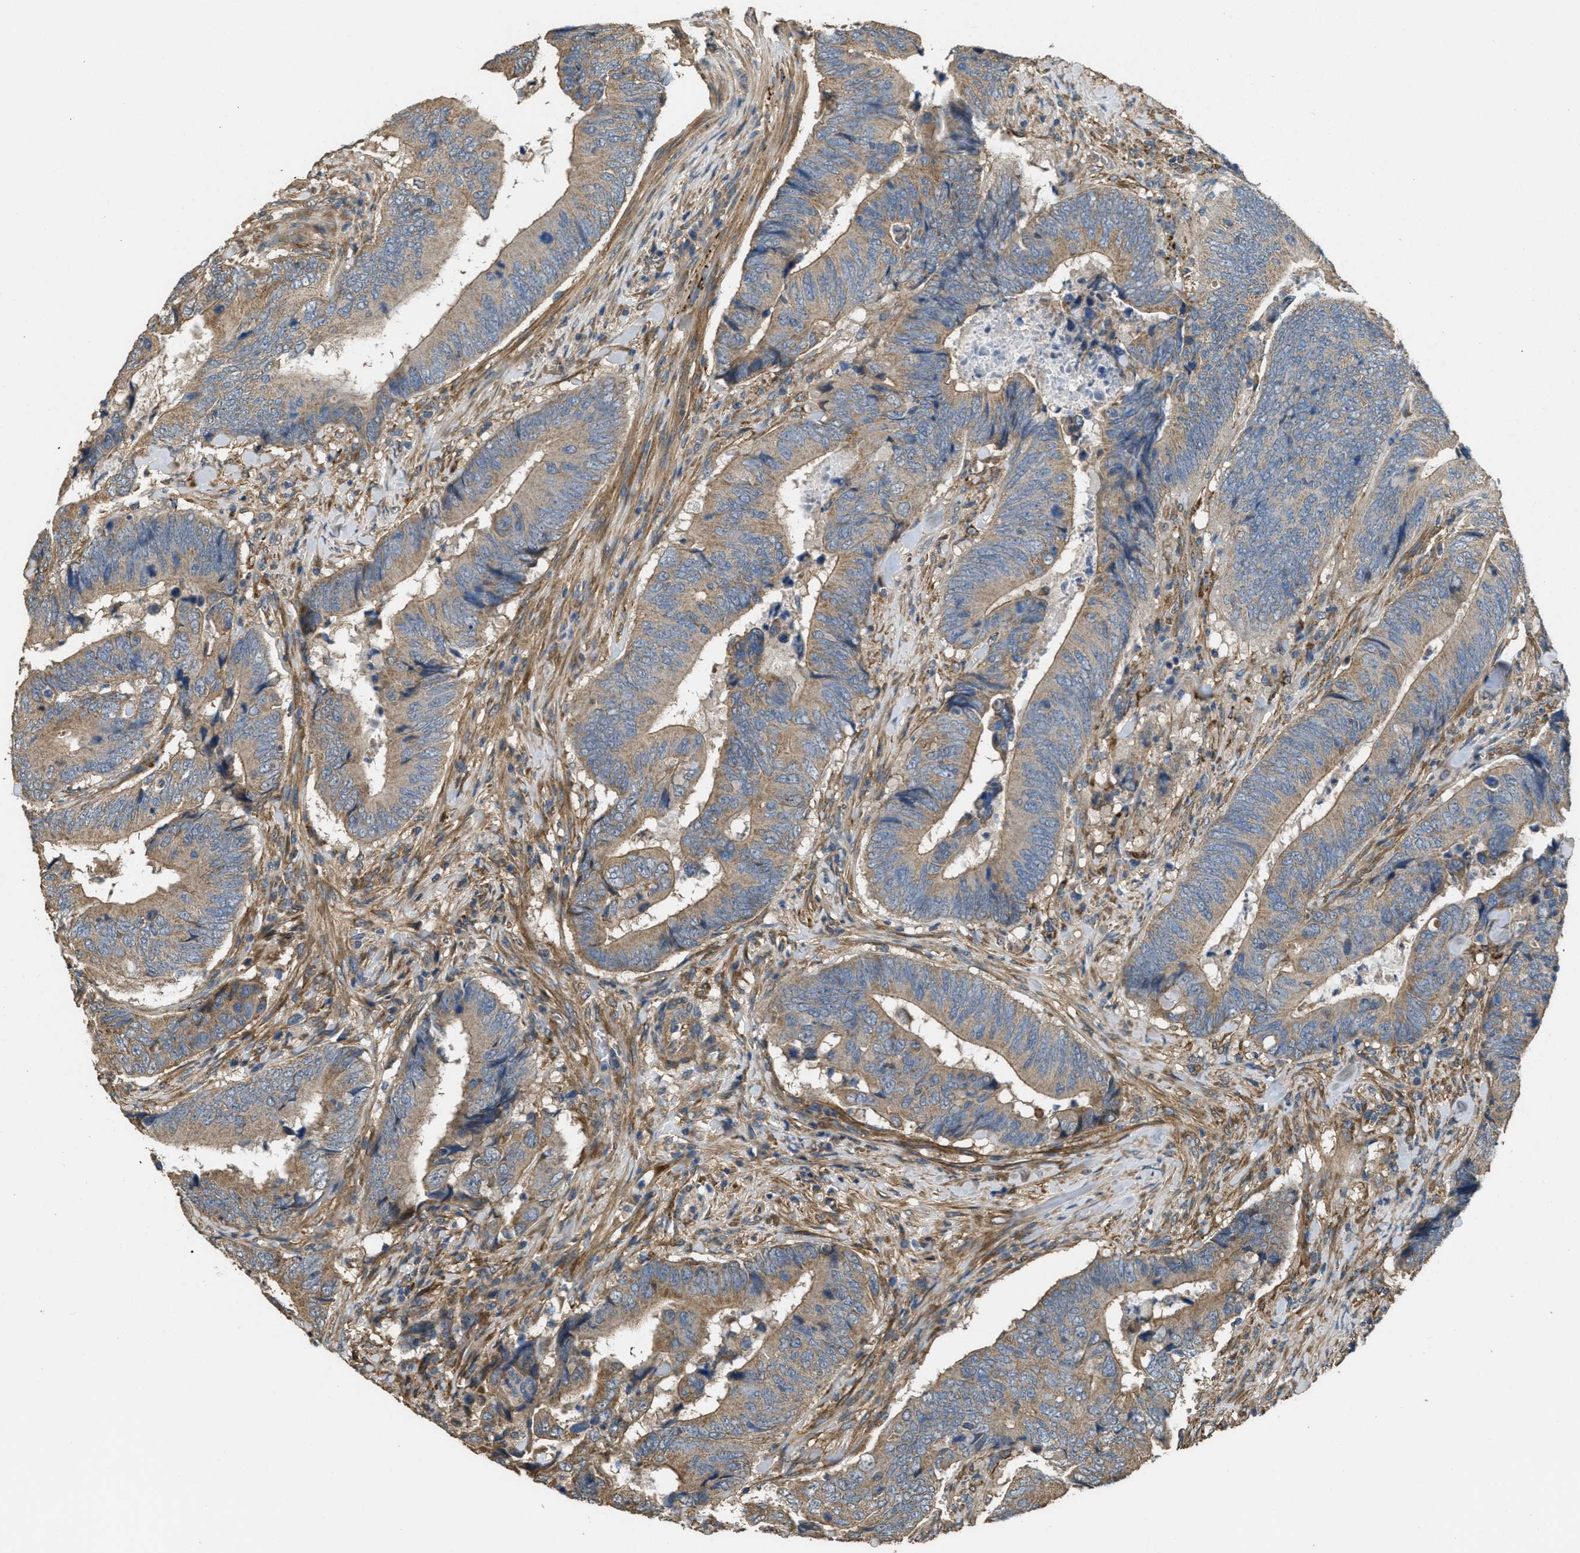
{"staining": {"intensity": "moderate", "quantity": ">75%", "location": "cytoplasmic/membranous"}, "tissue": "colorectal cancer", "cell_type": "Tumor cells", "image_type": "cancer", "snomed": [{"axis": "morphology", "description": "Normal tissue, NOS"}, {"axis": "morphology", "description": "Adenocarcinoma, NOS"}, {"axis": "topography", "description": "Colon"}], "caption": "Immunohistochemical staining of colorectal cancer (adenocarcinoma) shows medium levels of moderate cytoplasmic/membranous protein positivity in approximately >75% of tumor cells. The staining was performed using DAB, with brown indicating positive protein expression. Nuclei are stained blue with hematoxylin.", "gene": "THBS2", "patient": {"sex": "male", "age": 56}}